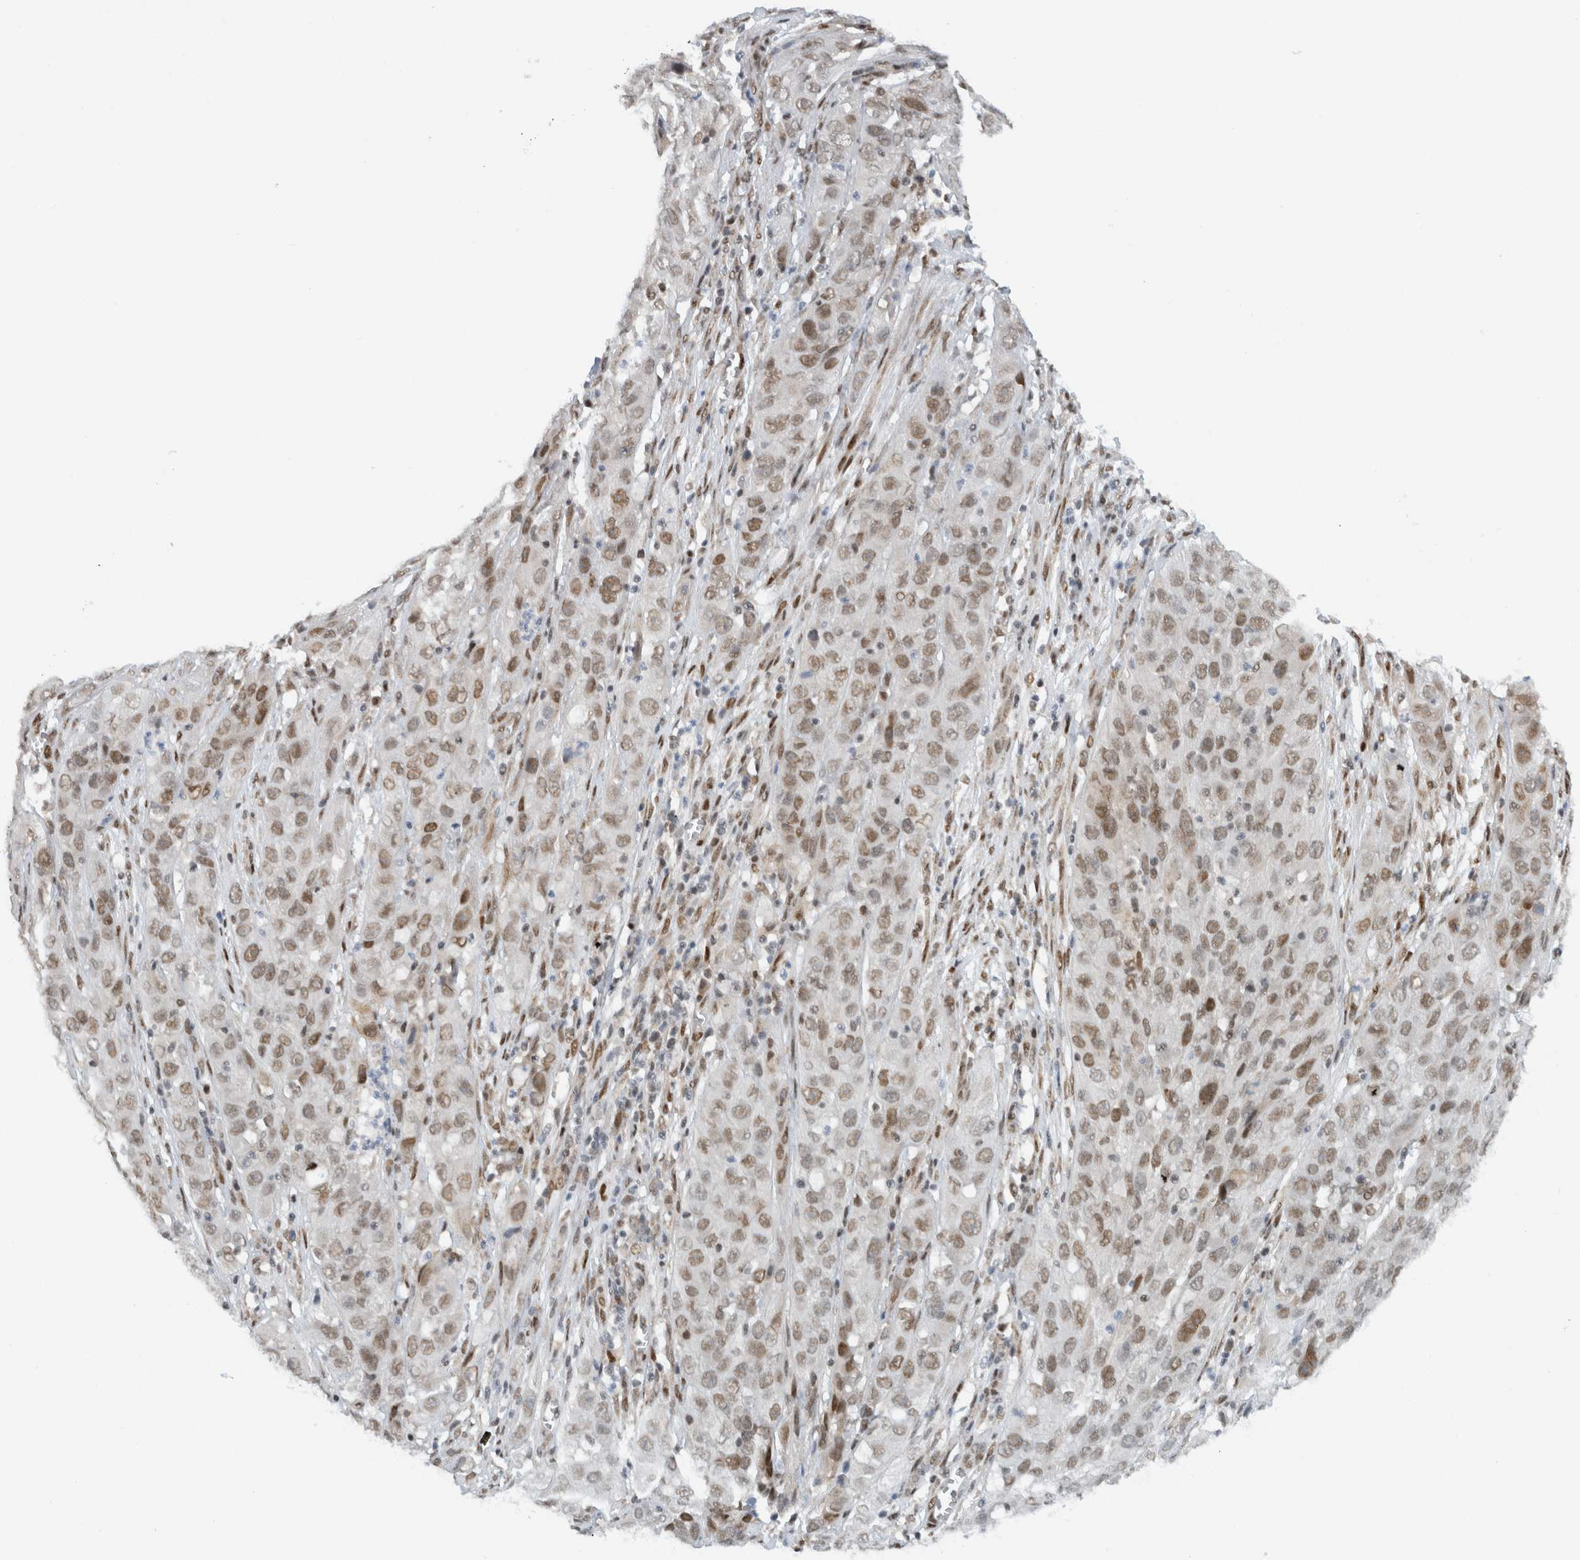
{"staining": {"intensity": "moderate", "quantity": ">75%", "location": "nuclear"}, "tissue": "cervical cancer", "cell_type": "Tumor cells", "image_type": "cancer", "snomed": [{"axis": "morphology", "description": "Squamous cell carcinoma, NOS"}, {"axis": "topography", "description": "Cervix"}], "caption": "Immunohistochemistry (DAB (3,3'-diaminobenzidine)) staining of human cervical cancer shows moderate nuclear protein expression in about >75% of tumor cells.", "gene": "HNRNPR", "patient": {"sex": "female", "age": 32}}